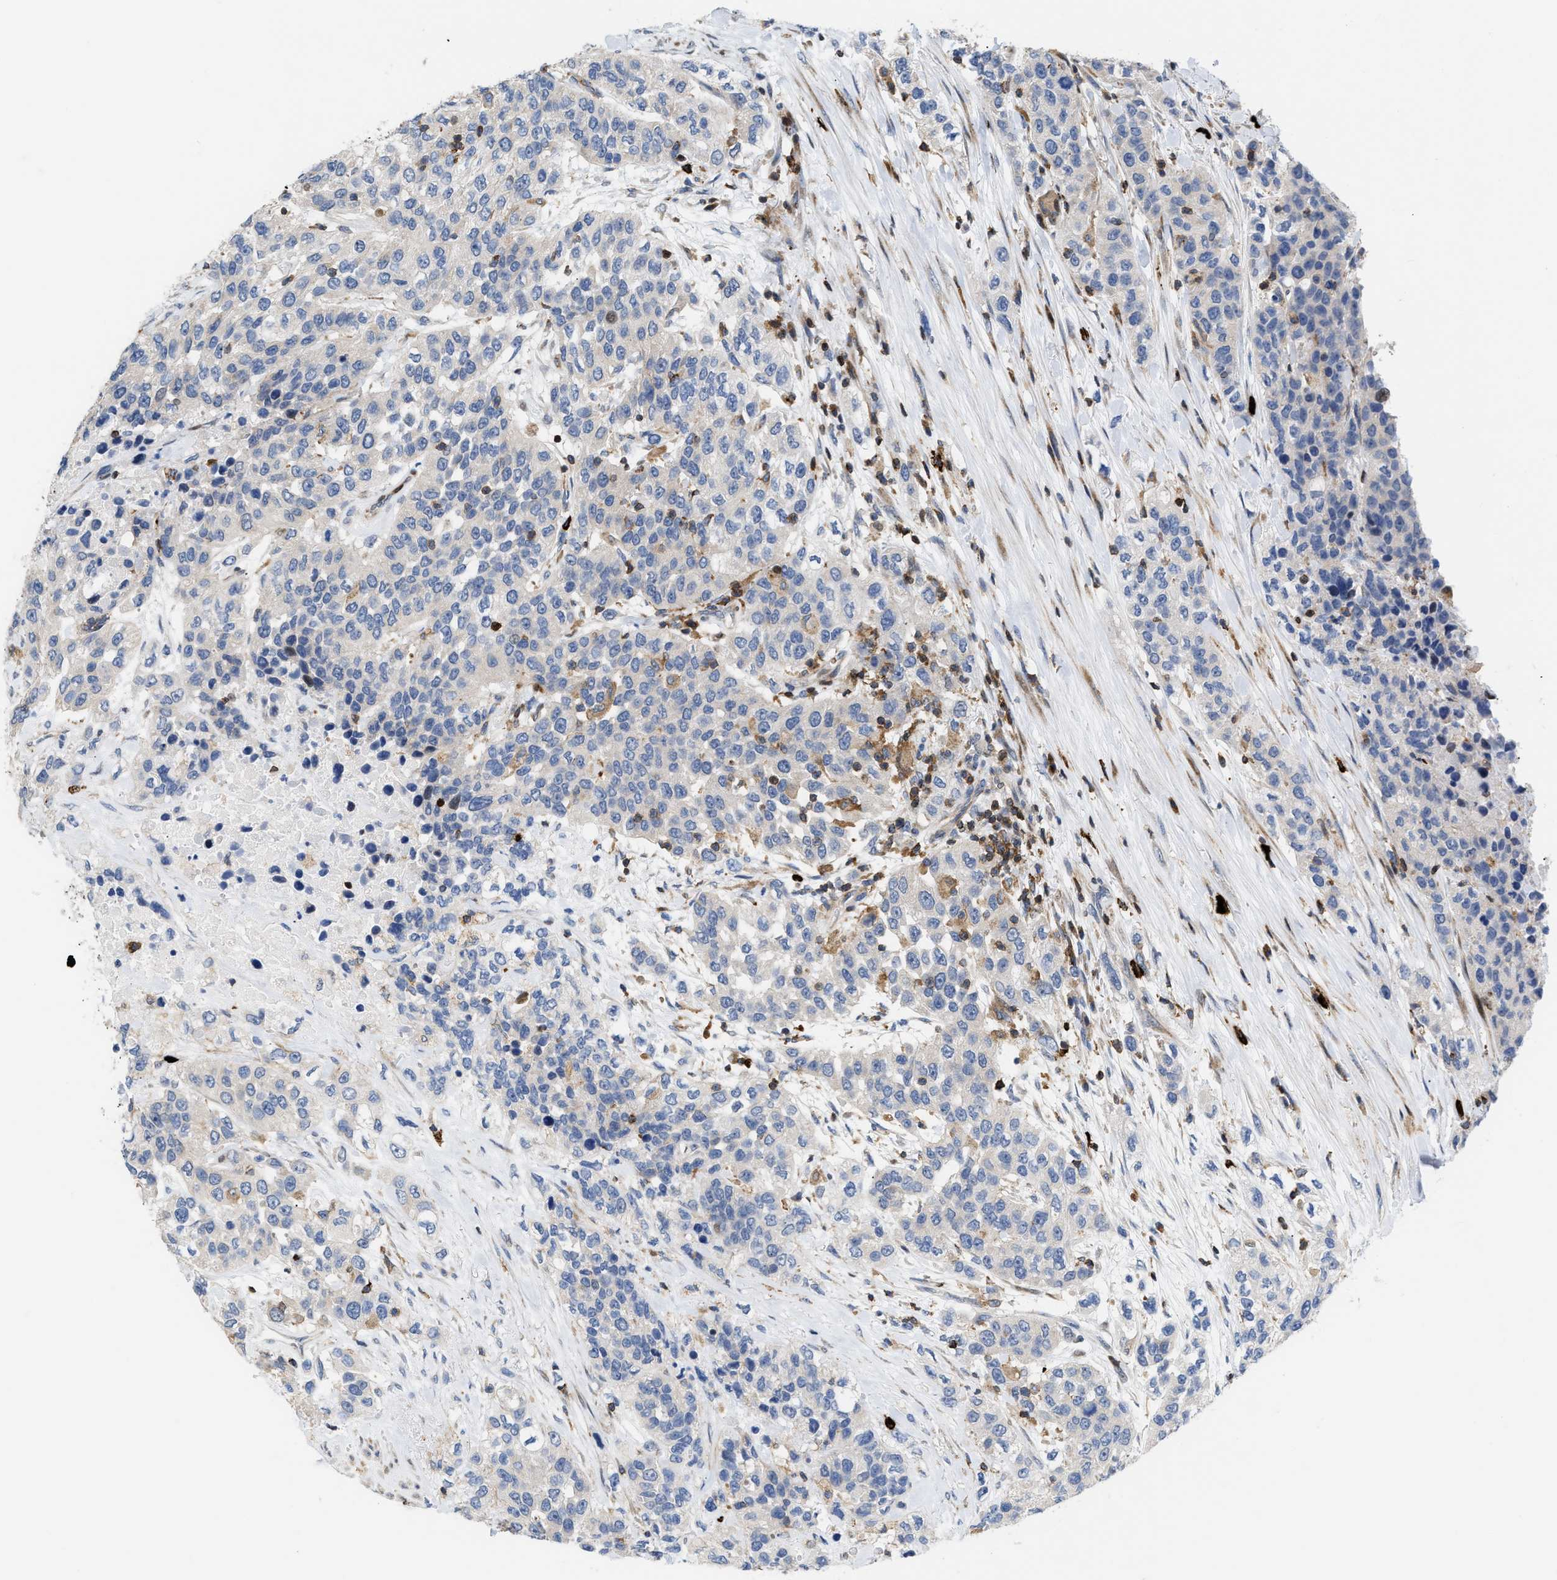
{"staining": {"intensity": "negative", "quantity": "none", "location": "none"}, "tissue": "urothelial cancer", "cell_type": "Tumor cells", "image_type": "cancer", "snomed": [{"axis": "morphology", "description": "Urothelial carcinoma, High grade"}, {"axis": "topography", "description": "Urinary bladder"}], "caption": "An image of high-grade urothelial carcinoma stained for a protein displays no brown staining in tumor cells.", "gene": "ATP9A", "patient": {"sex": "female", "age": 80}}